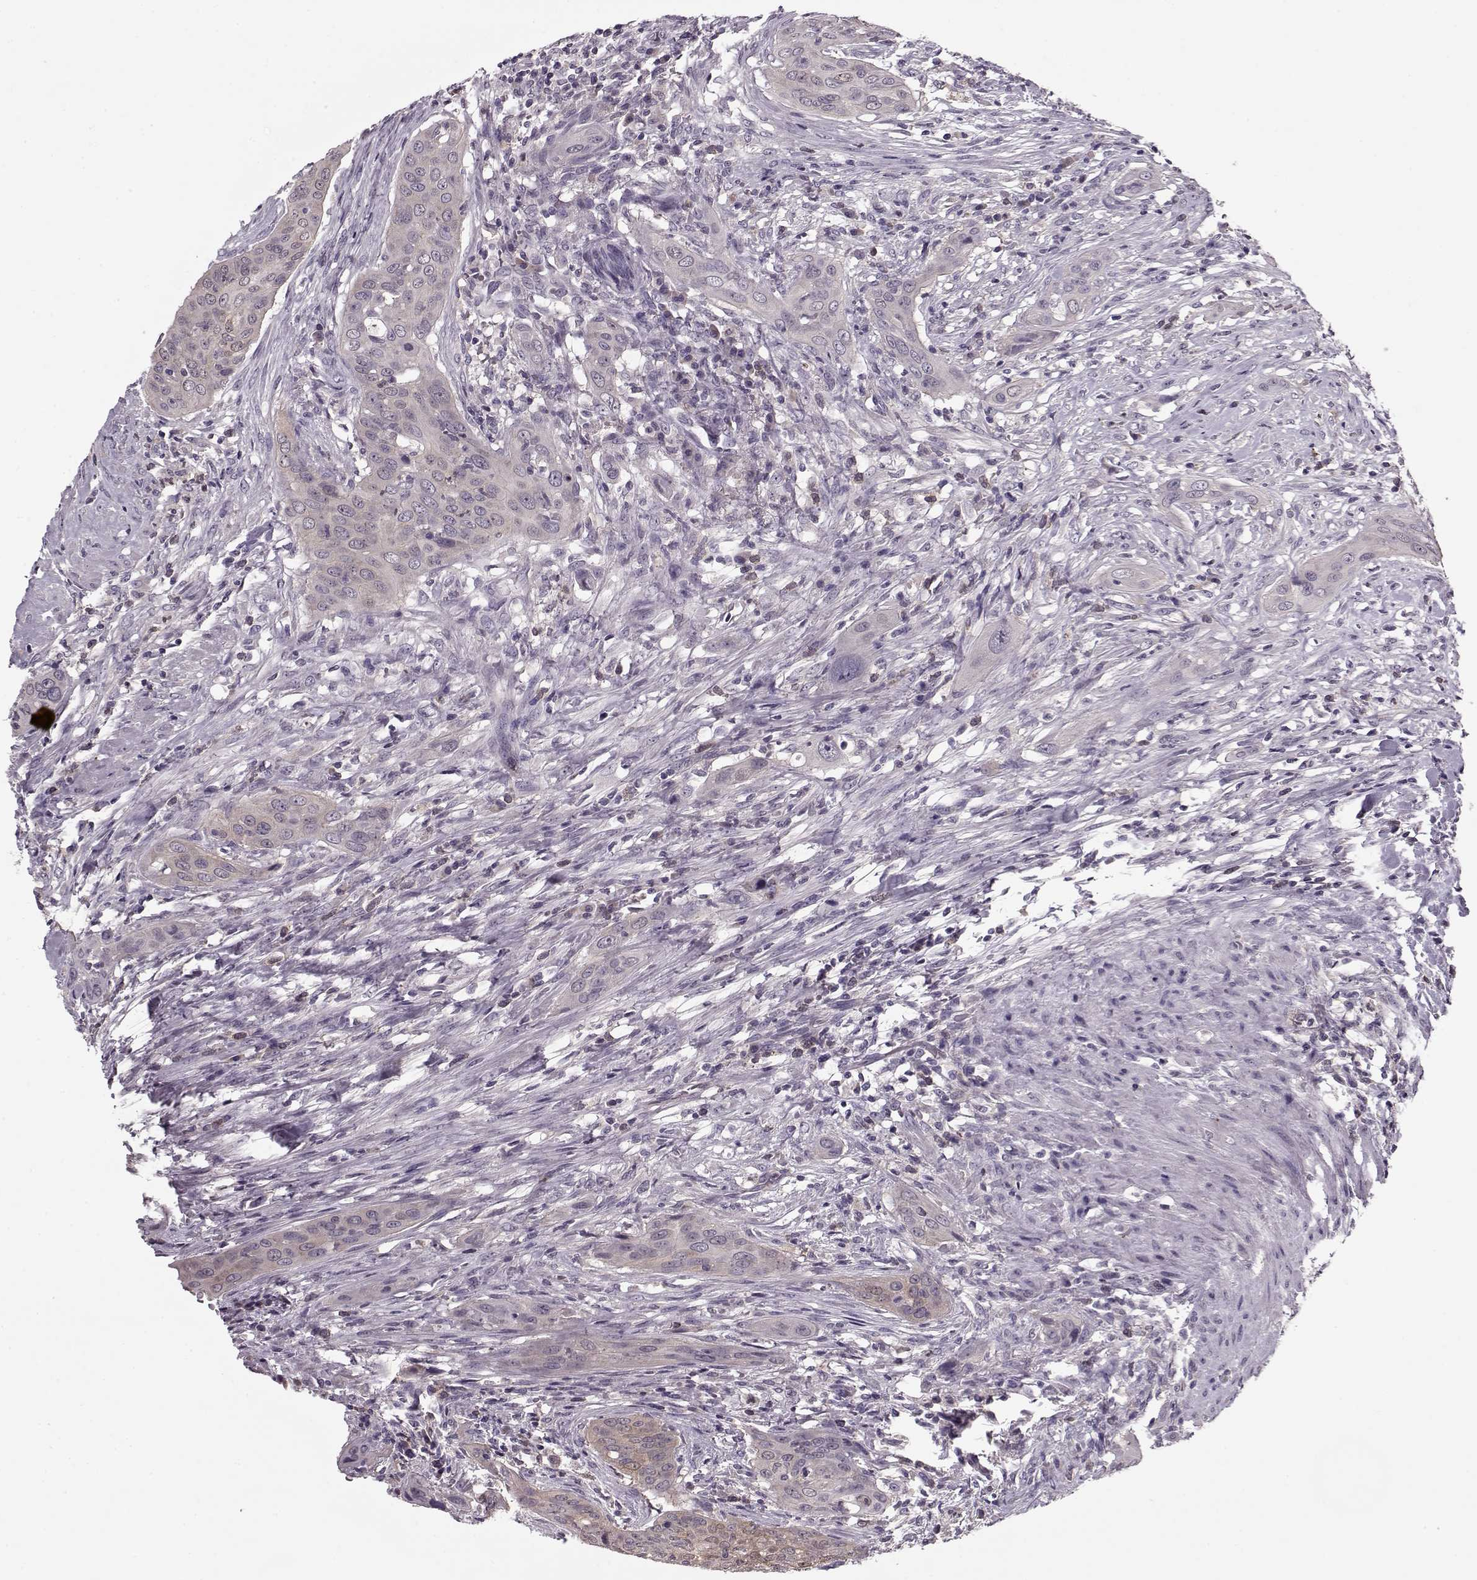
{"staining": {"intensity": "weak", "quantity": "<25%", "location": "cytoplasmic/membranous"}, "tissue": "urothelial cancer", "cell_type": "Tumor cells", "image_type": "cancer", "snomed": [{"axis": "morphology", "description": "Urothelial carcinoma, High grade"}, {"axis": "topography", "description": "Urinary bladder"}], "caption": "High power microscopy micrograph of an IHC image of urothelial carcinoma (high-grade), revealing no significant positivity in tumor cells.", "gene": "ACOT11", "patient": {"sex": "male", "age": 82}}